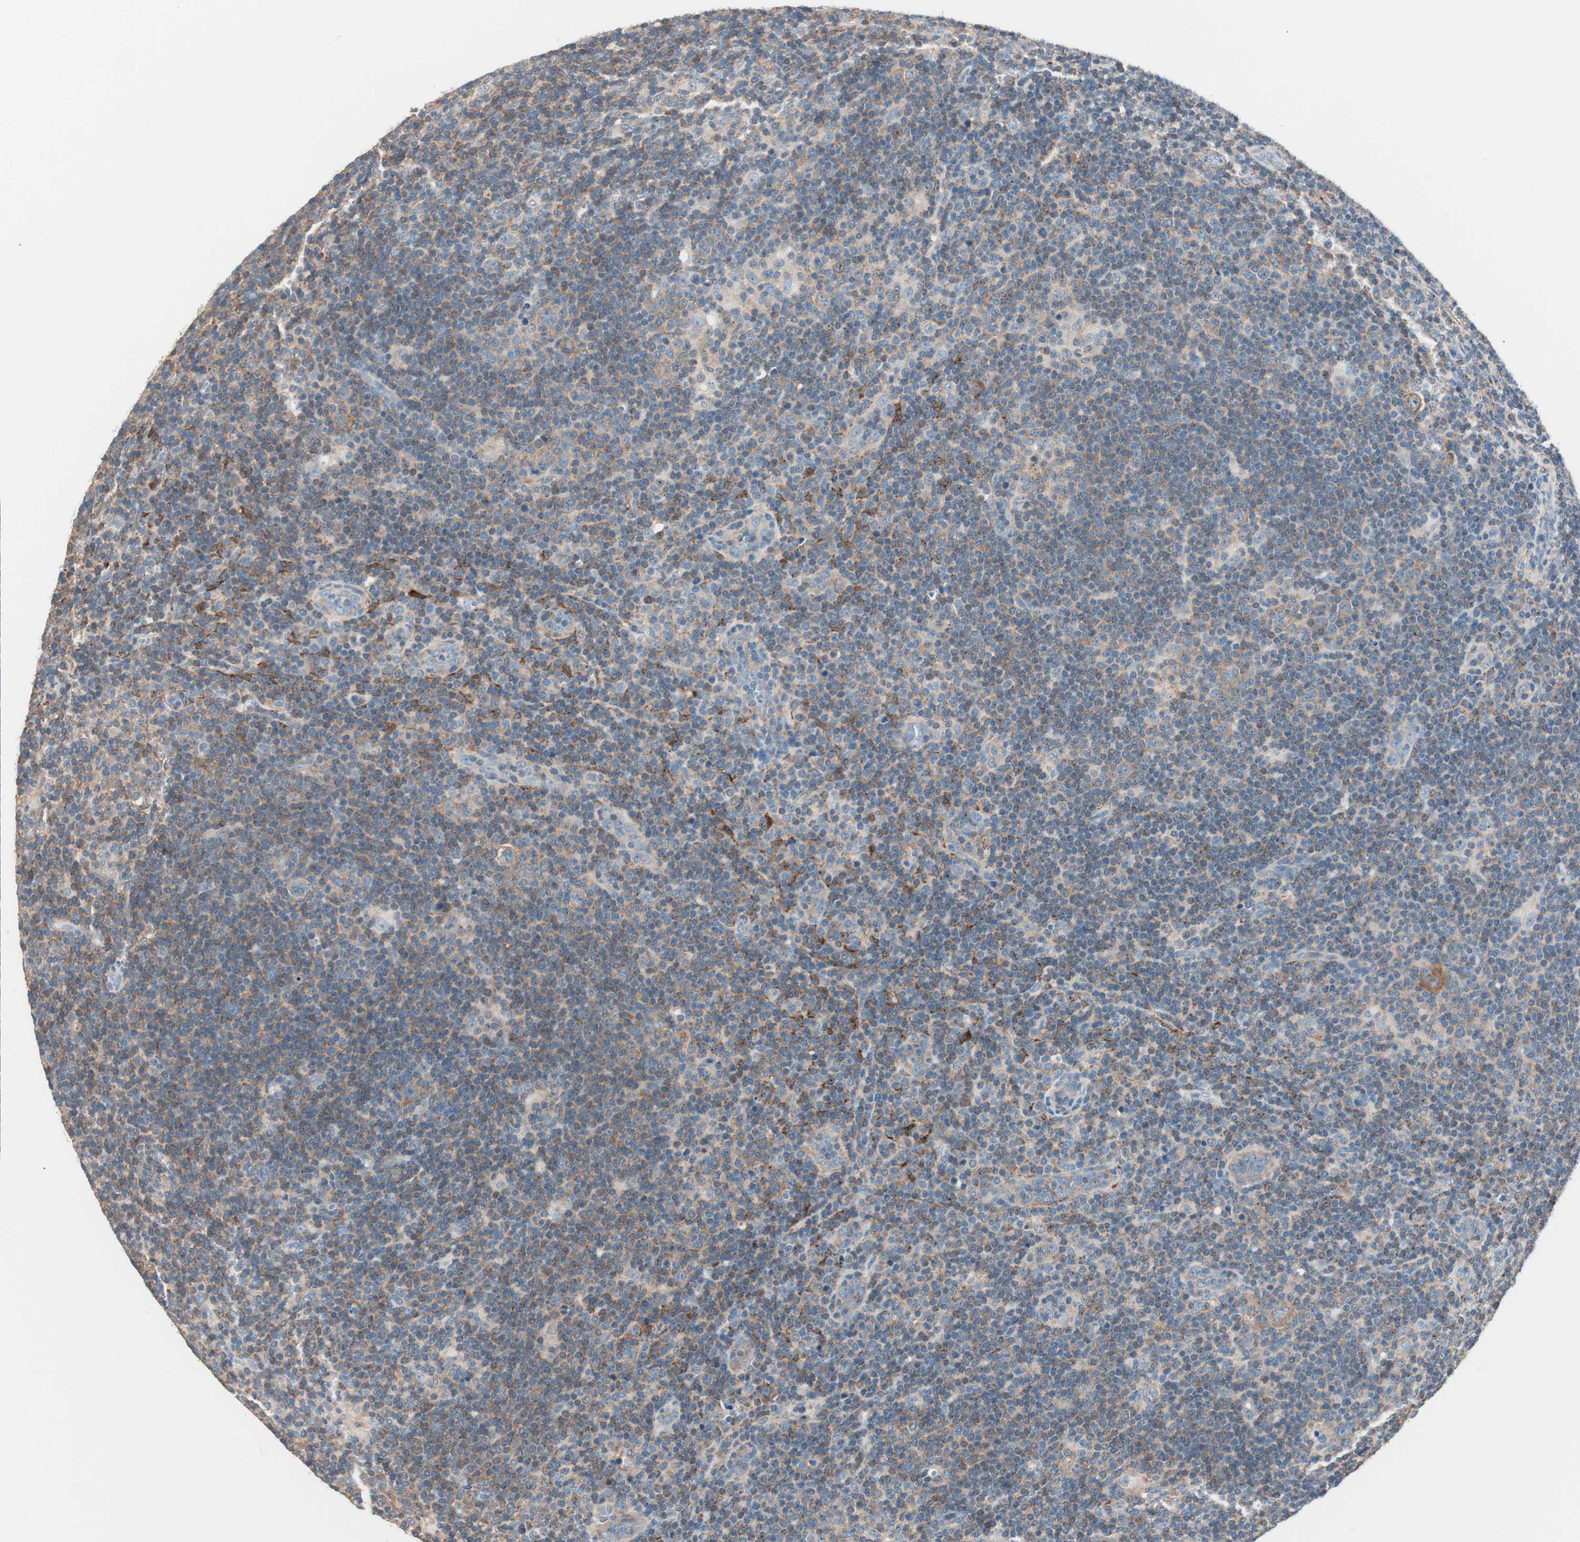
{"staining": {"intensity": "weak", "quantity": "25%-75%", "location": "cytoplasmic/membranous"}, "tissue": "lymphoma", "cell_type": "Tumor cells", "image_type": "cancer", "snomed": [{"axis": "morphology", "description": "Hodgkin's disease, NOS"}, {"axis": "topography", "description": "Lymph node"}], "caption": "Brown immunohistochemical staining in human lymphoma displays weak cytoplasmic/membranous positivity in approximately 25%-75% of tumor cells.", "gene": "RAD54B", "patient": {"sex": "female", "age": 57}}